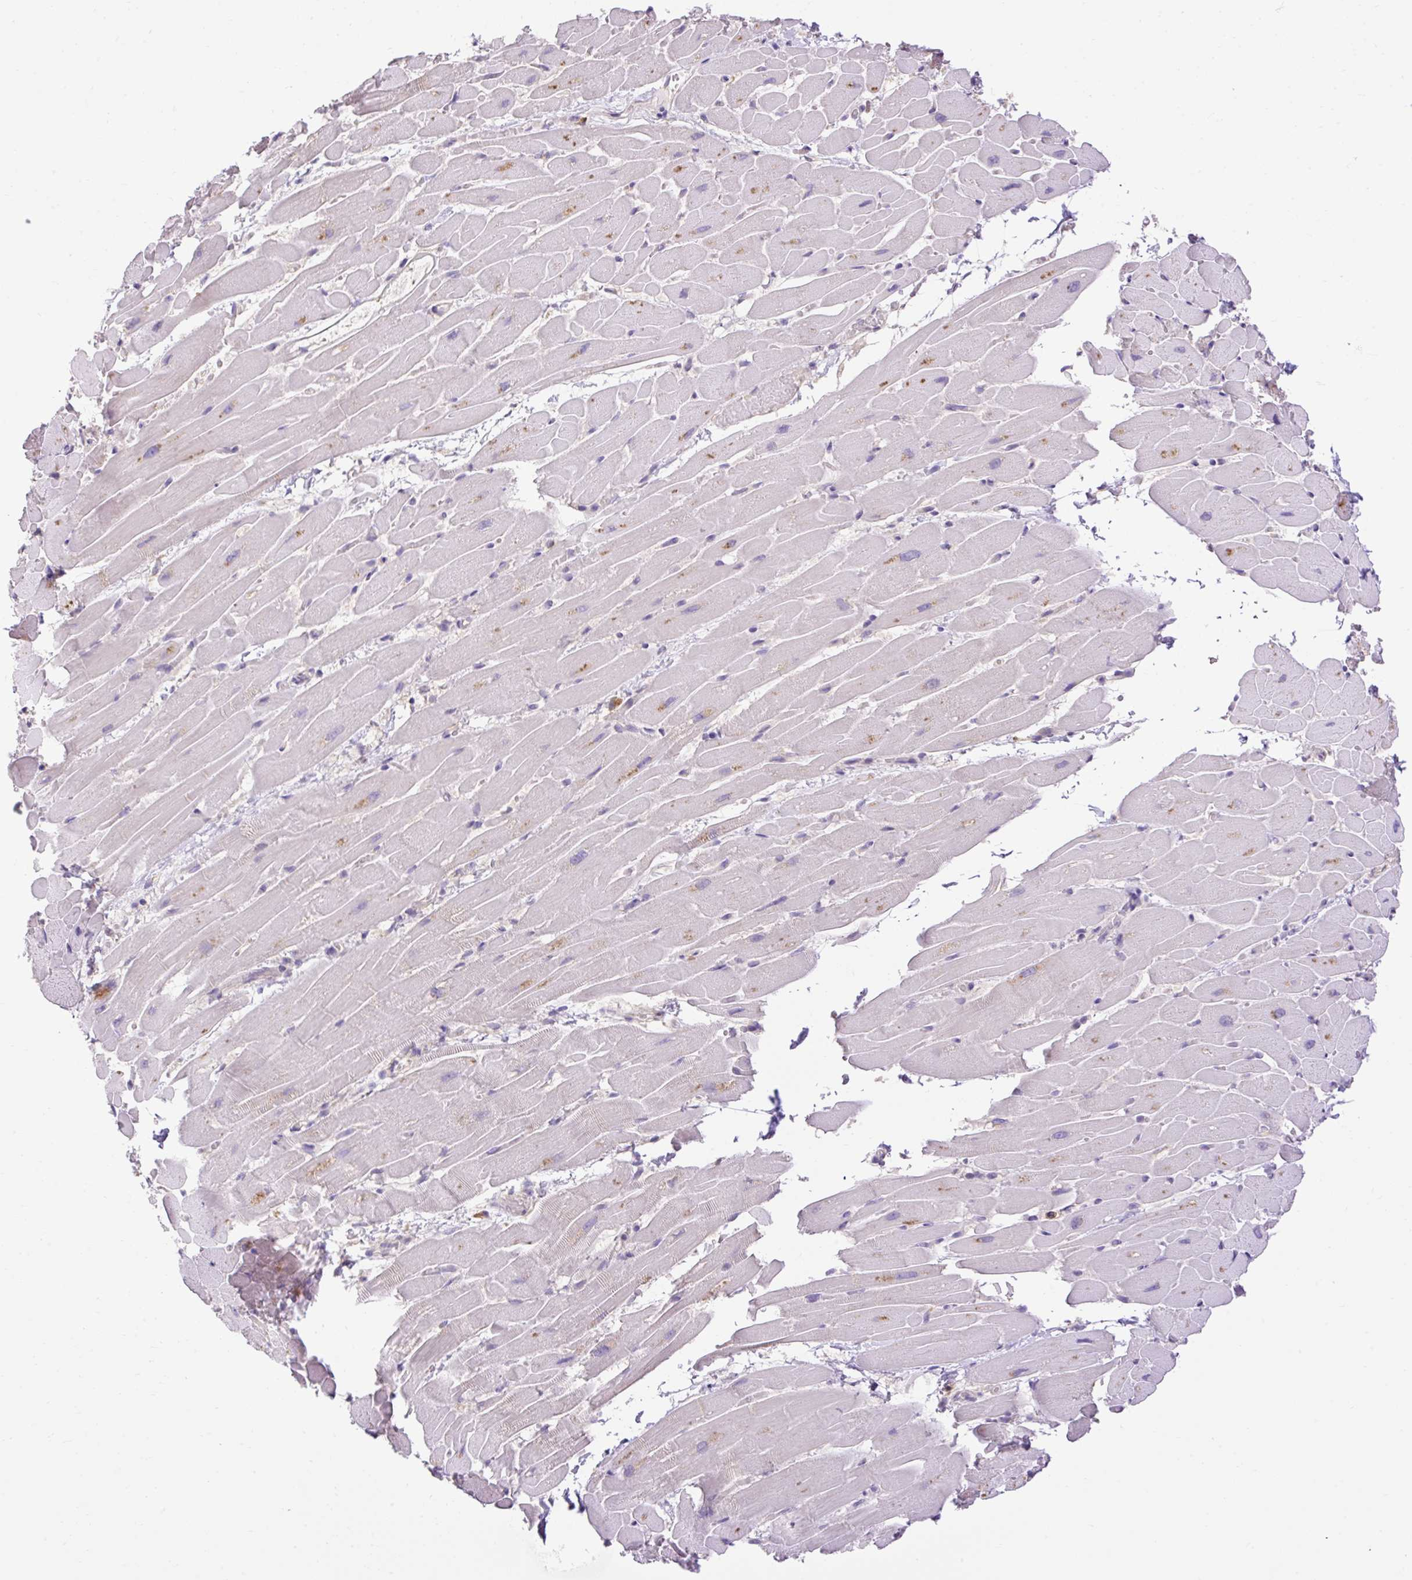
{"staining": {"intensity": "moderate", "quantity": "<25%", "location": "cytoplasmic/membranous"}, "tissue": "heart muscle", "cell_type": "Cardiomyocytes", "image_type": "normal", "snomed": [{"axis": "morphology", "description": "Normal tissue, NOS"}, {"axis": "topography", "description": "Heart"}], "caption": "Immunohistochemistry (IHC) image of benign human heart muscle stained for a protein (brown), which reveals low levels of moderate cytoplasmic/membranous expression in about <25% of cardiomyocytes.", "gene": "HEXB", "patient": {"sex": "male", "age": 37}}